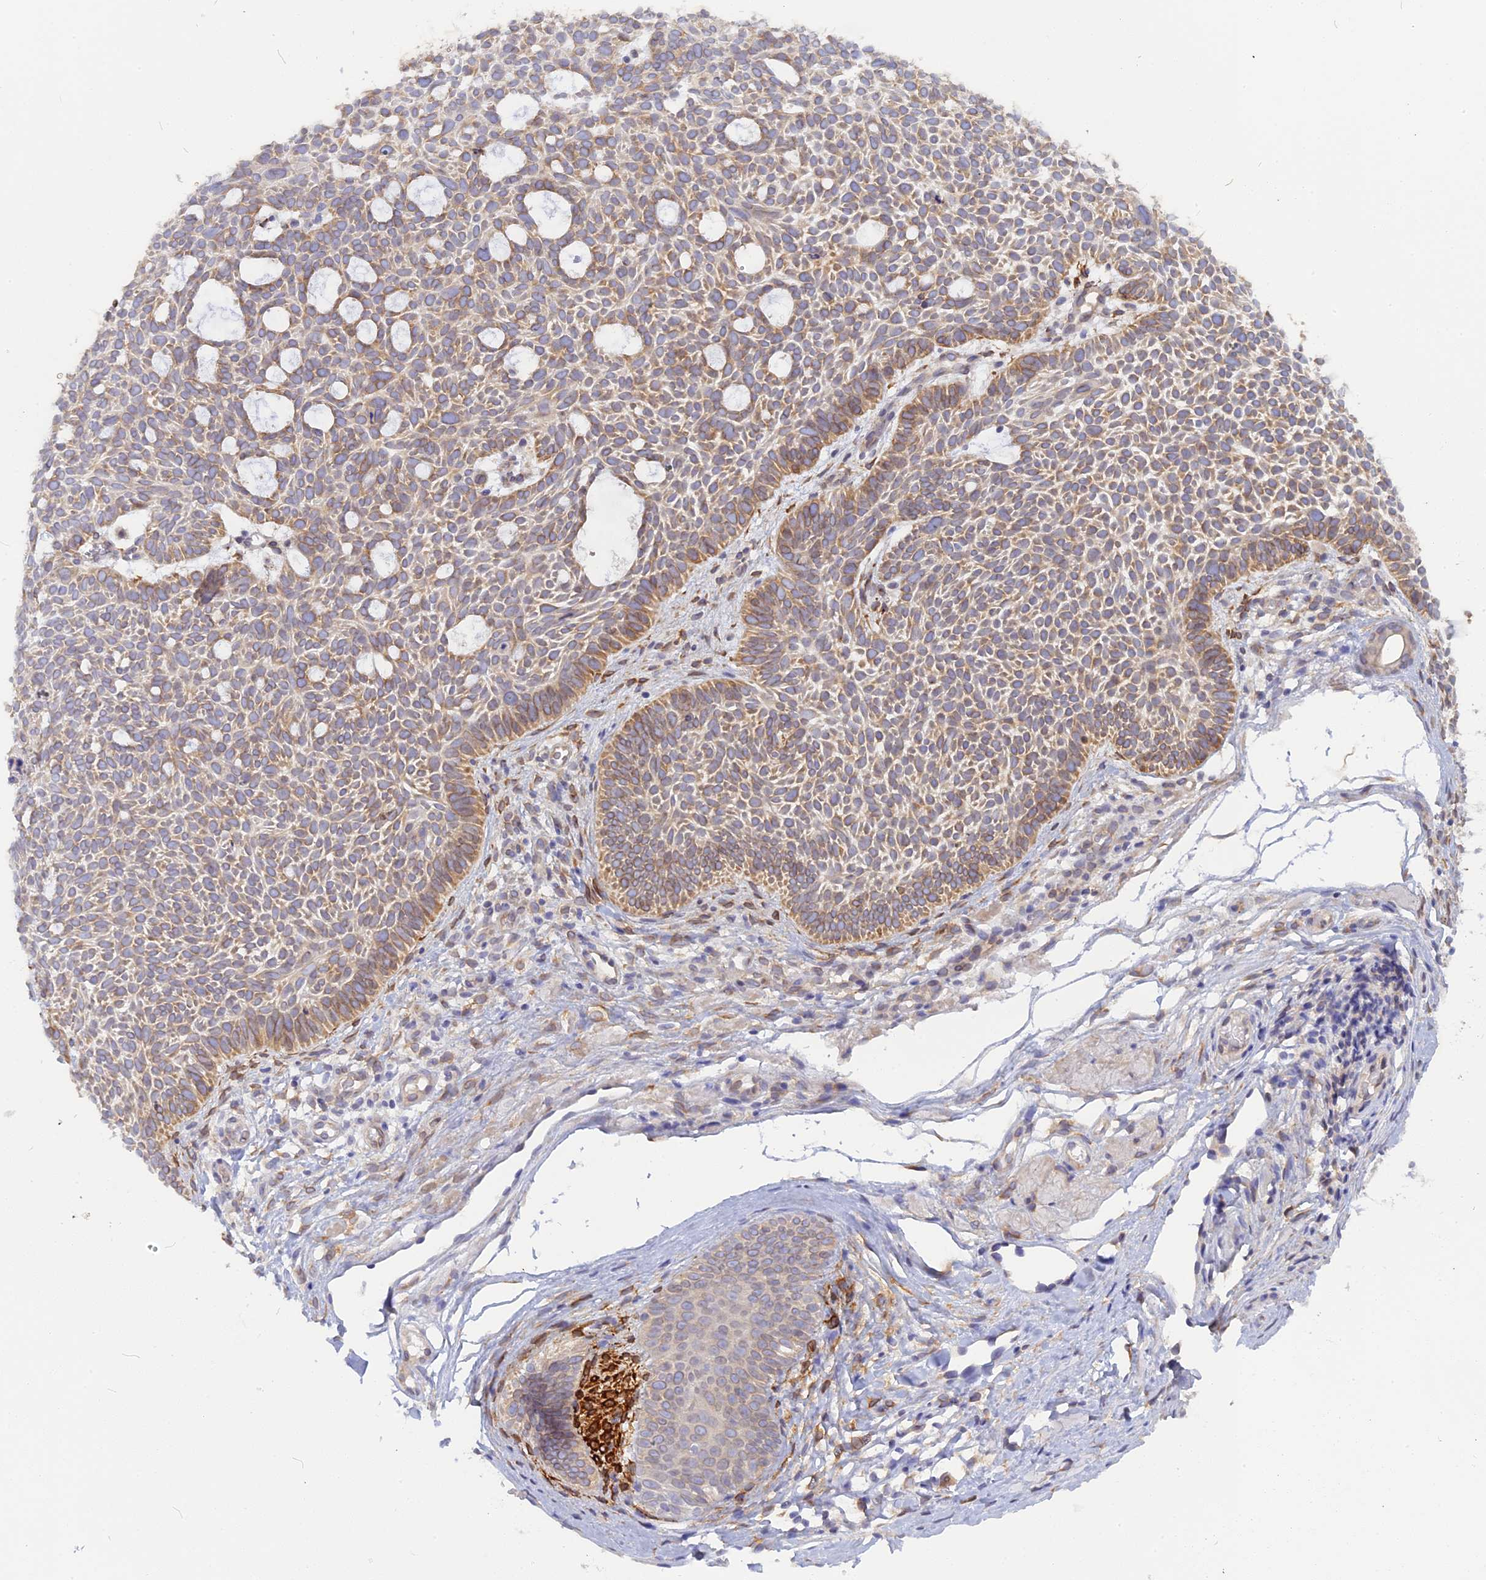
{"staining": {"intensity": "moderate", "quantity": ">75%", "location": "cytoplasmic/membranous"}, "tissue": "skin cancer", "cell_type": "Tumor cells", "image_type": "cancer", "snomed": [{"axis": "morphology", "description": "Basal cell carcinoma"}, {"axis": "topography", "description": "Skin"}], "caption": "Skin cancer (basal cell carcinoma) stained with a brown dye reveals moderate cytoplasmic/membranous positive expression in approximately >75% of tumor cells.", "gene": "TLCD1", "patient": {"sex": "male", "age": 69}}